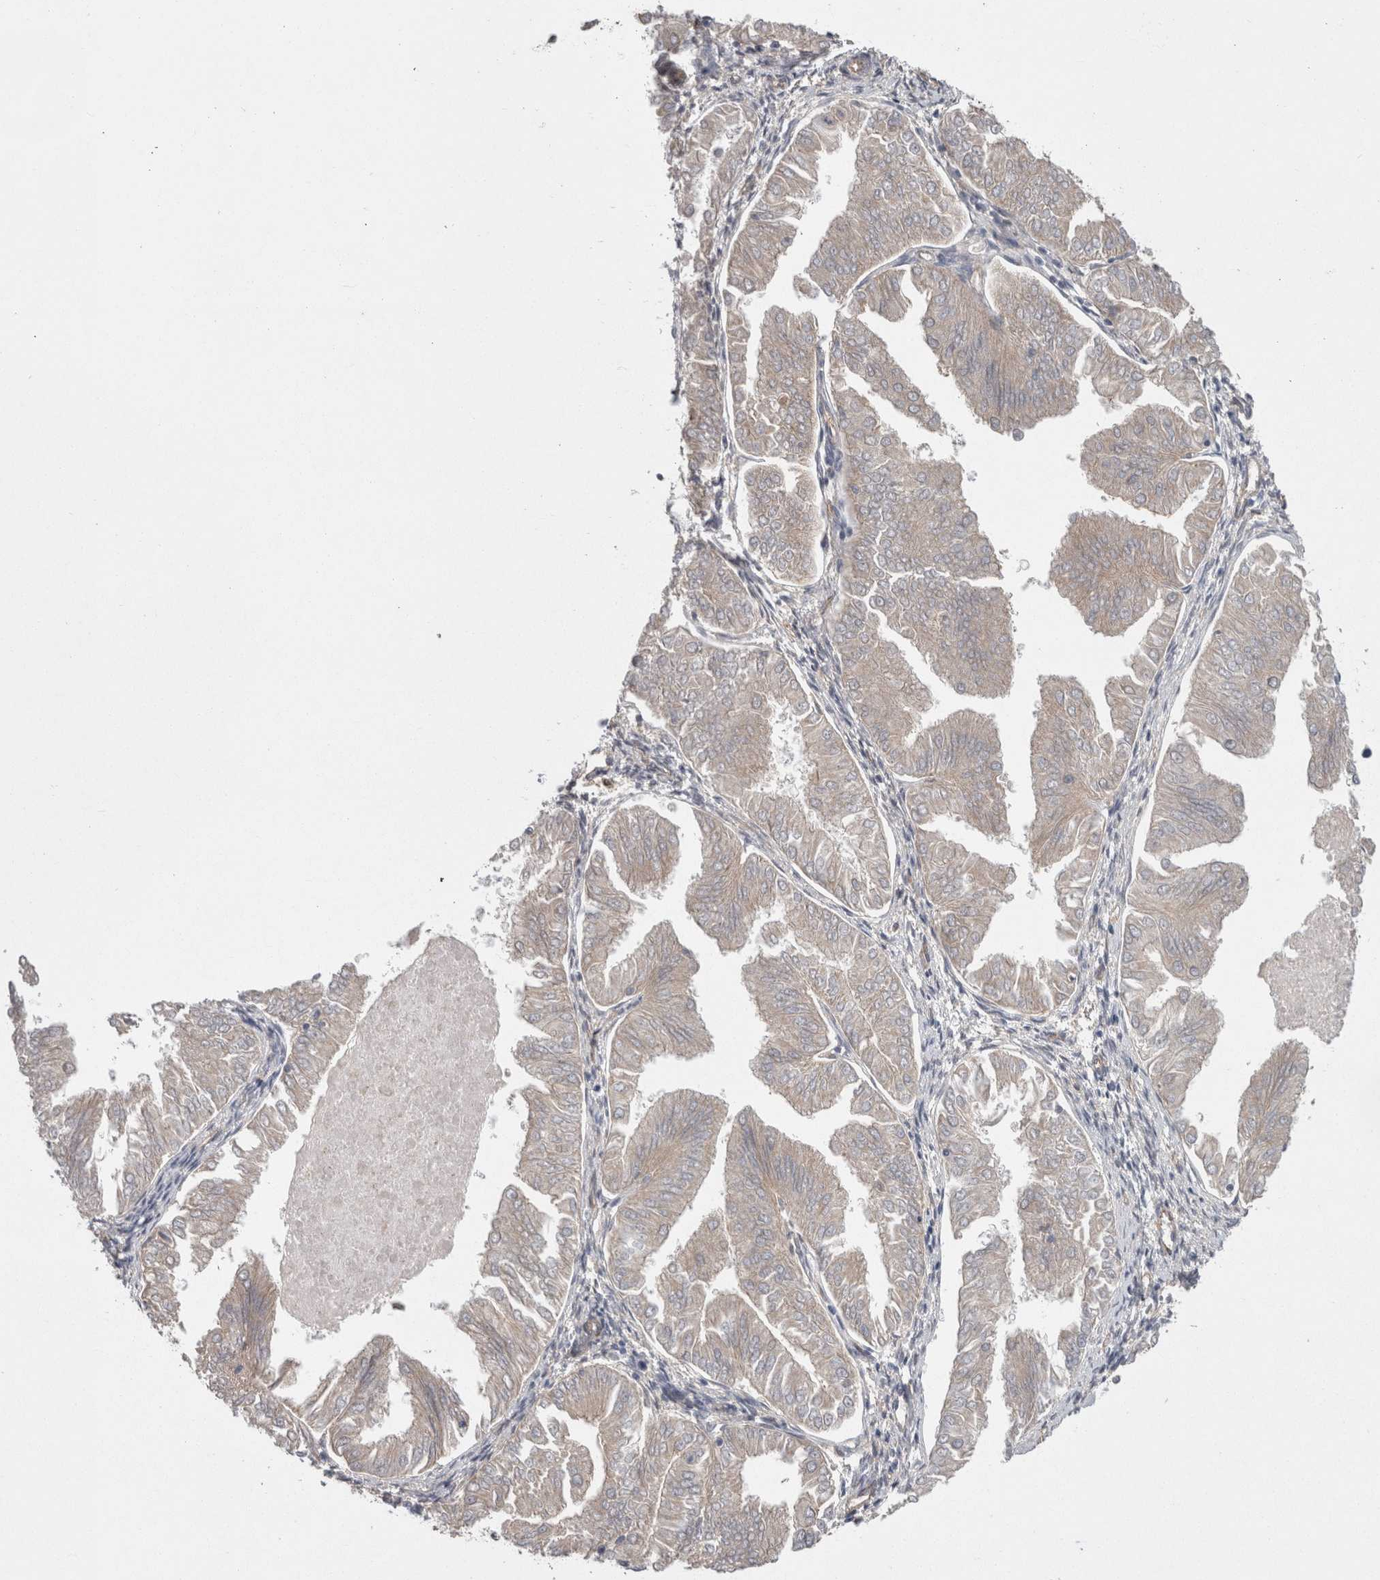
{"staining": {"intensity": "negative", "quantity": "none", "location": "none"}, "tissue": "endometrial cancer", "cell_type": "Tumor cells", "image_type": "cancer", "snomed": [{"axis": "morphology", "description": "Adenocarcinoma, NOS"}, {"axis": "topography", "description": "Endometrium"}], "caption": "Immunohistochemistry photomicrograph of neoplastic tissue: human endometrial cancer (adenocarcinoma) stained with DAB demonstrates no significant protein expression in tumor cells.", "gene": "NECTIN2", "patient": {"sex": "female", "age": 53}}